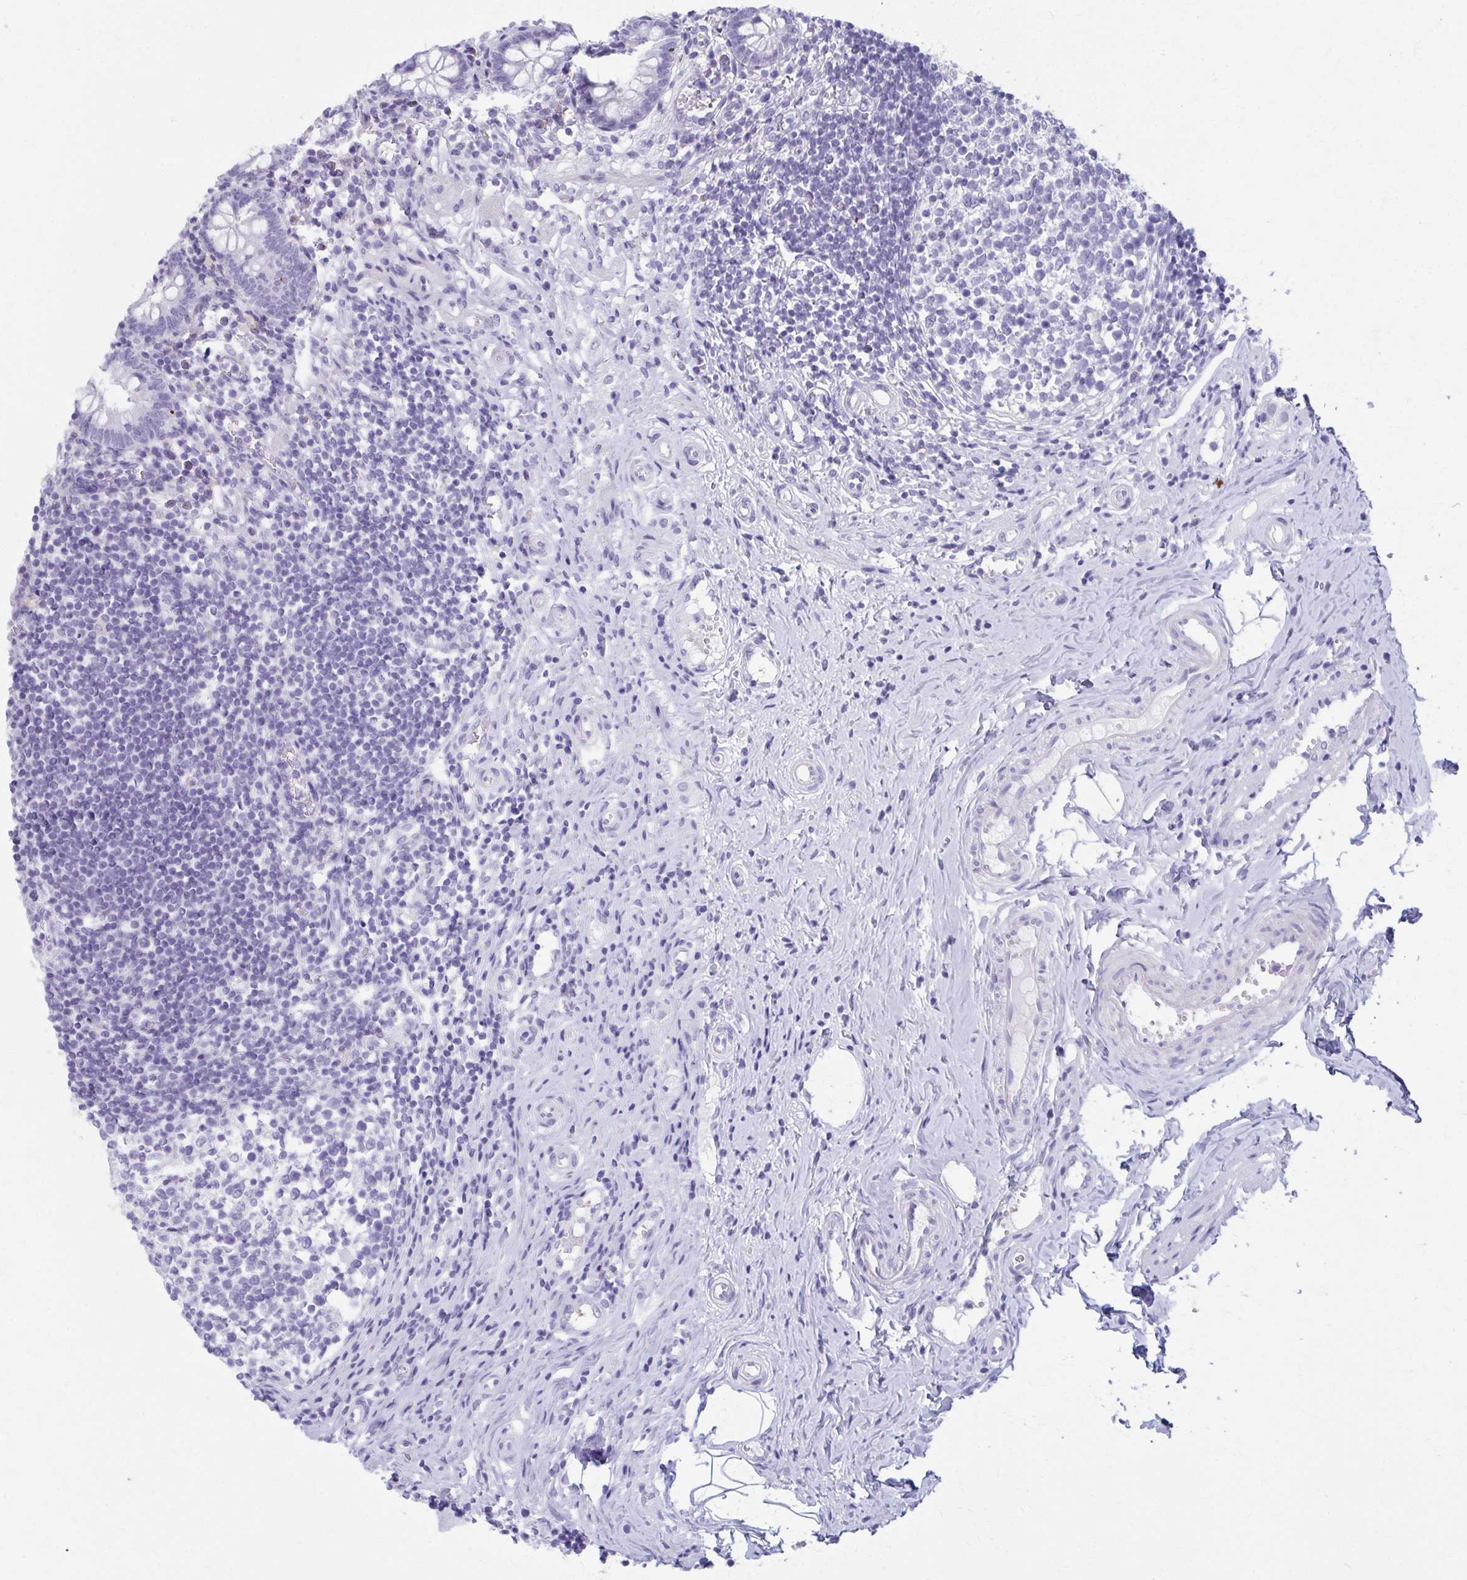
{"staining": {"intensity": "moderate", "quantity": "<25%", "location": "cytoplasmic/membranous"}, "tissue": "appendix", "cell_type": "Glandular cells", "image_type": "normal", "snomed": [{"axis": "morphology", "description": "Normal tissue, NOS"}, {"axis": "topography", "description": "Appendix"}], "caption": "Moderate cytoplasmic/membranous expression is appreciated in about <25% of glandular cells in benign appendix. (DAB (3,3'-diaminobenzidine) = brown stain, brightfield microscopy at high magnification).", "gene": "MPLKIP", "patient": {"sex": "female", "age": 17}}